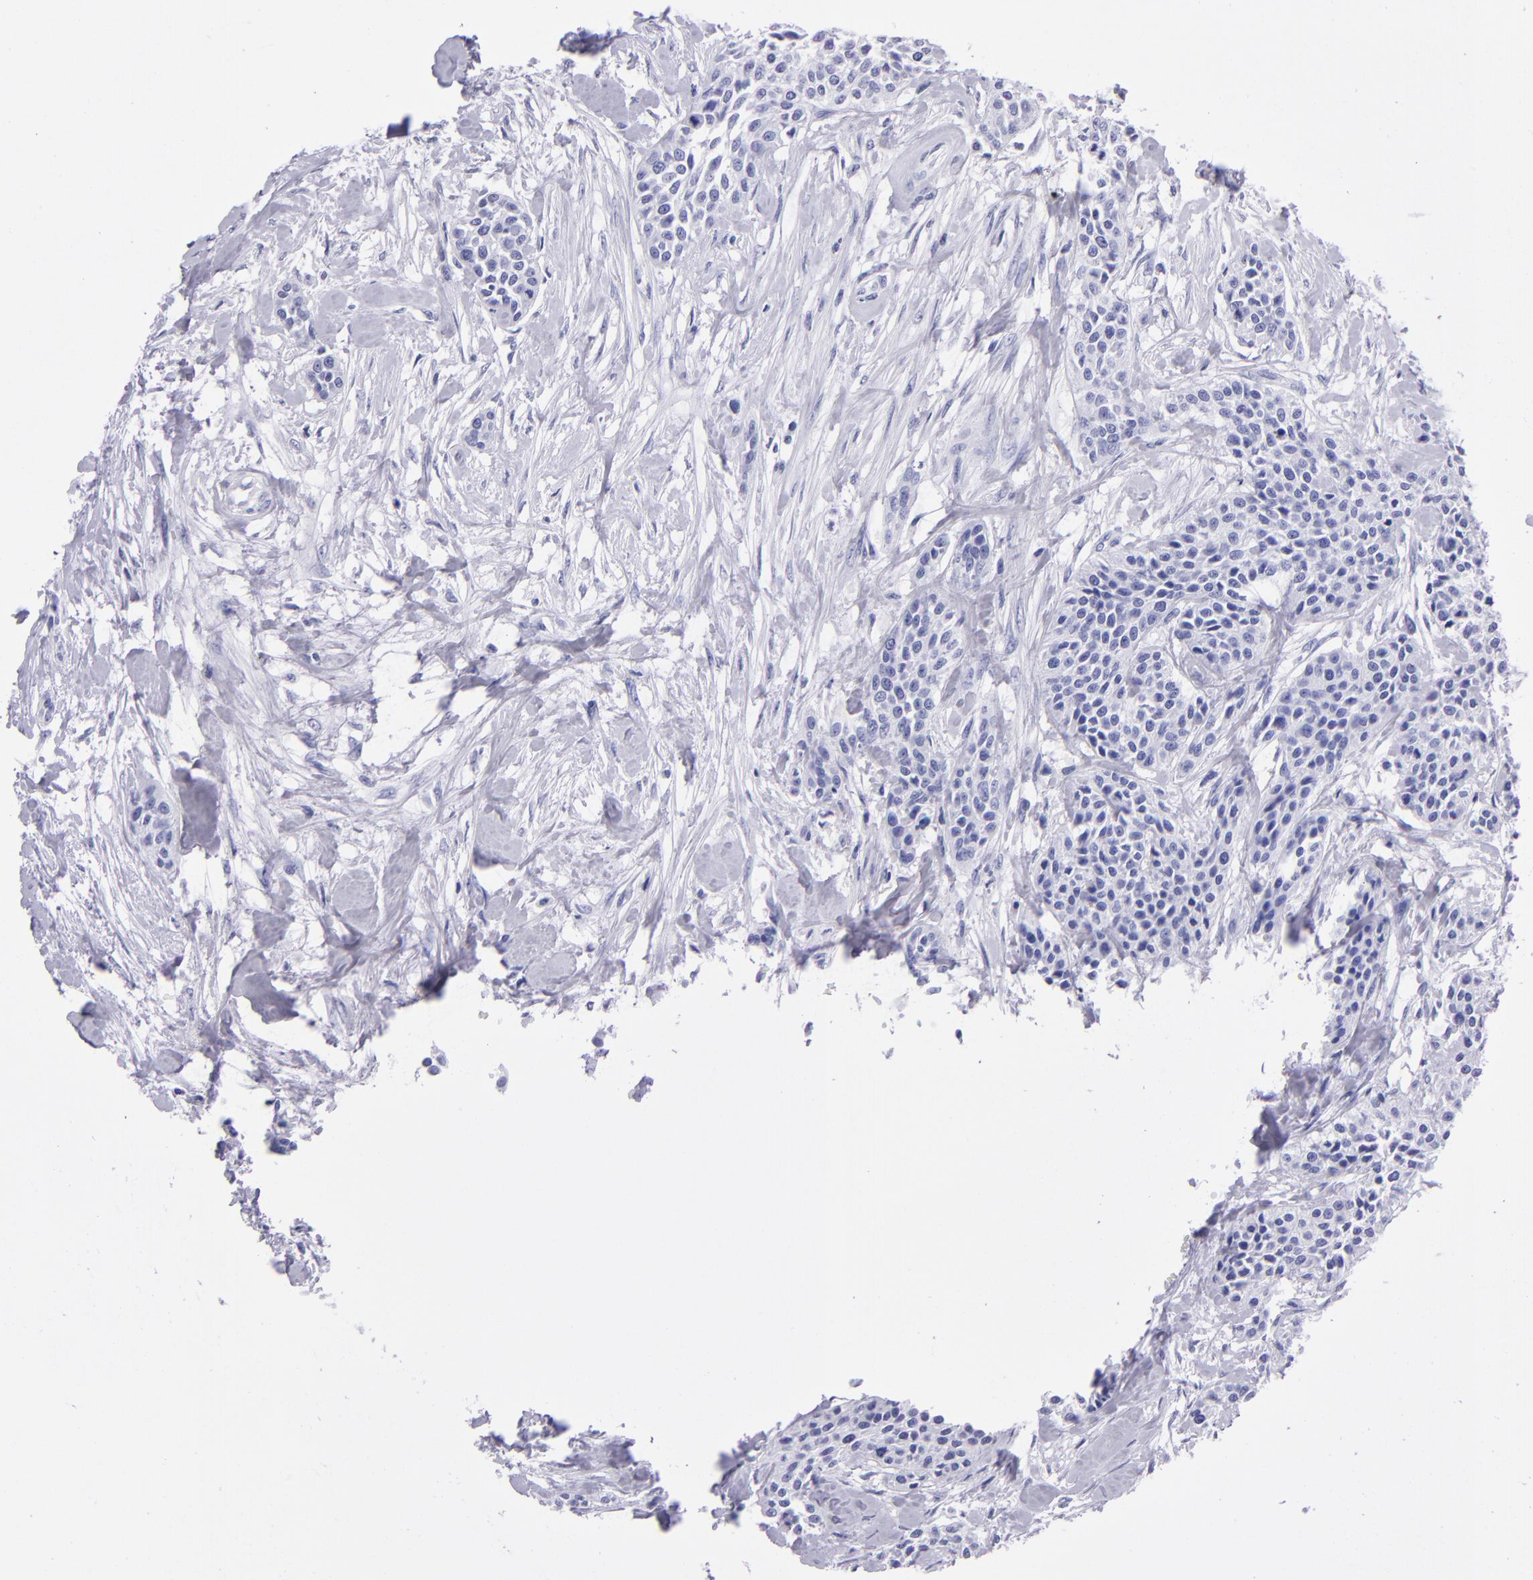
{"staining": {"intensity": "negative", "quantity": "none", "location": "none"}, "tissue": "urothelial cancer", "cell_type": "Tumor cells", "image_type": "cancer", "snomed": [{"axis": "morphology", "description": "Urothelial carcinoma, High grade"}, {"axis": "topography", "description": "Urinary bladder"}], "caption": "IHC photomicrograph of neoplastic tissue: human urothelial carcinoma (high-grade) stained with DAB displays no significant protein staining in tumor cells.", "gene": "TYRP1", "patient": {"sex": "male", "age": 56}}